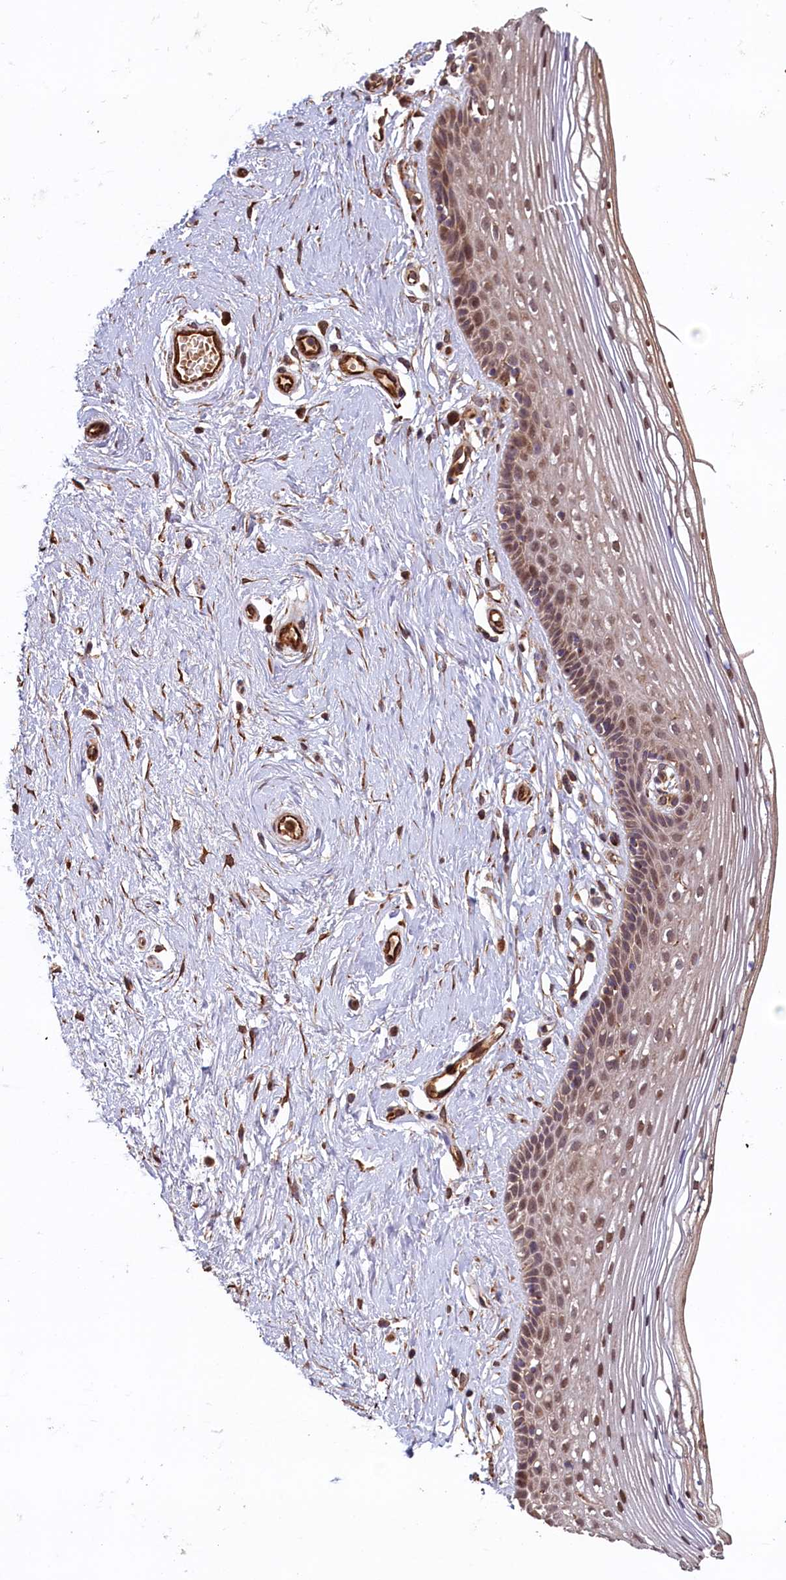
{"staining": {"intensity": "weak", "quantity": "<25%", "location": "cytoplasmic/membranous"}, "tissue": "vagina", "cell_type": "Squamous epithelial cells", "image_type": "normal", "snomed": [{"axis": "morphology", "description": "Normal tissue, NOS"}, {"axis": "topography", "description": "Vagina"}], "caption": "Squamous epithelial cells are negative for protein expression in benign human vagina. (Stains: DAB (3,3'-diaminobenzidine) immunohistochemistry (IHC) with hematoxylin counter stain, Microscopy: brightfield microscopy at high magnification).", "gene": "ACSBG1", "patient": {"sex": "female", "age": 46}}